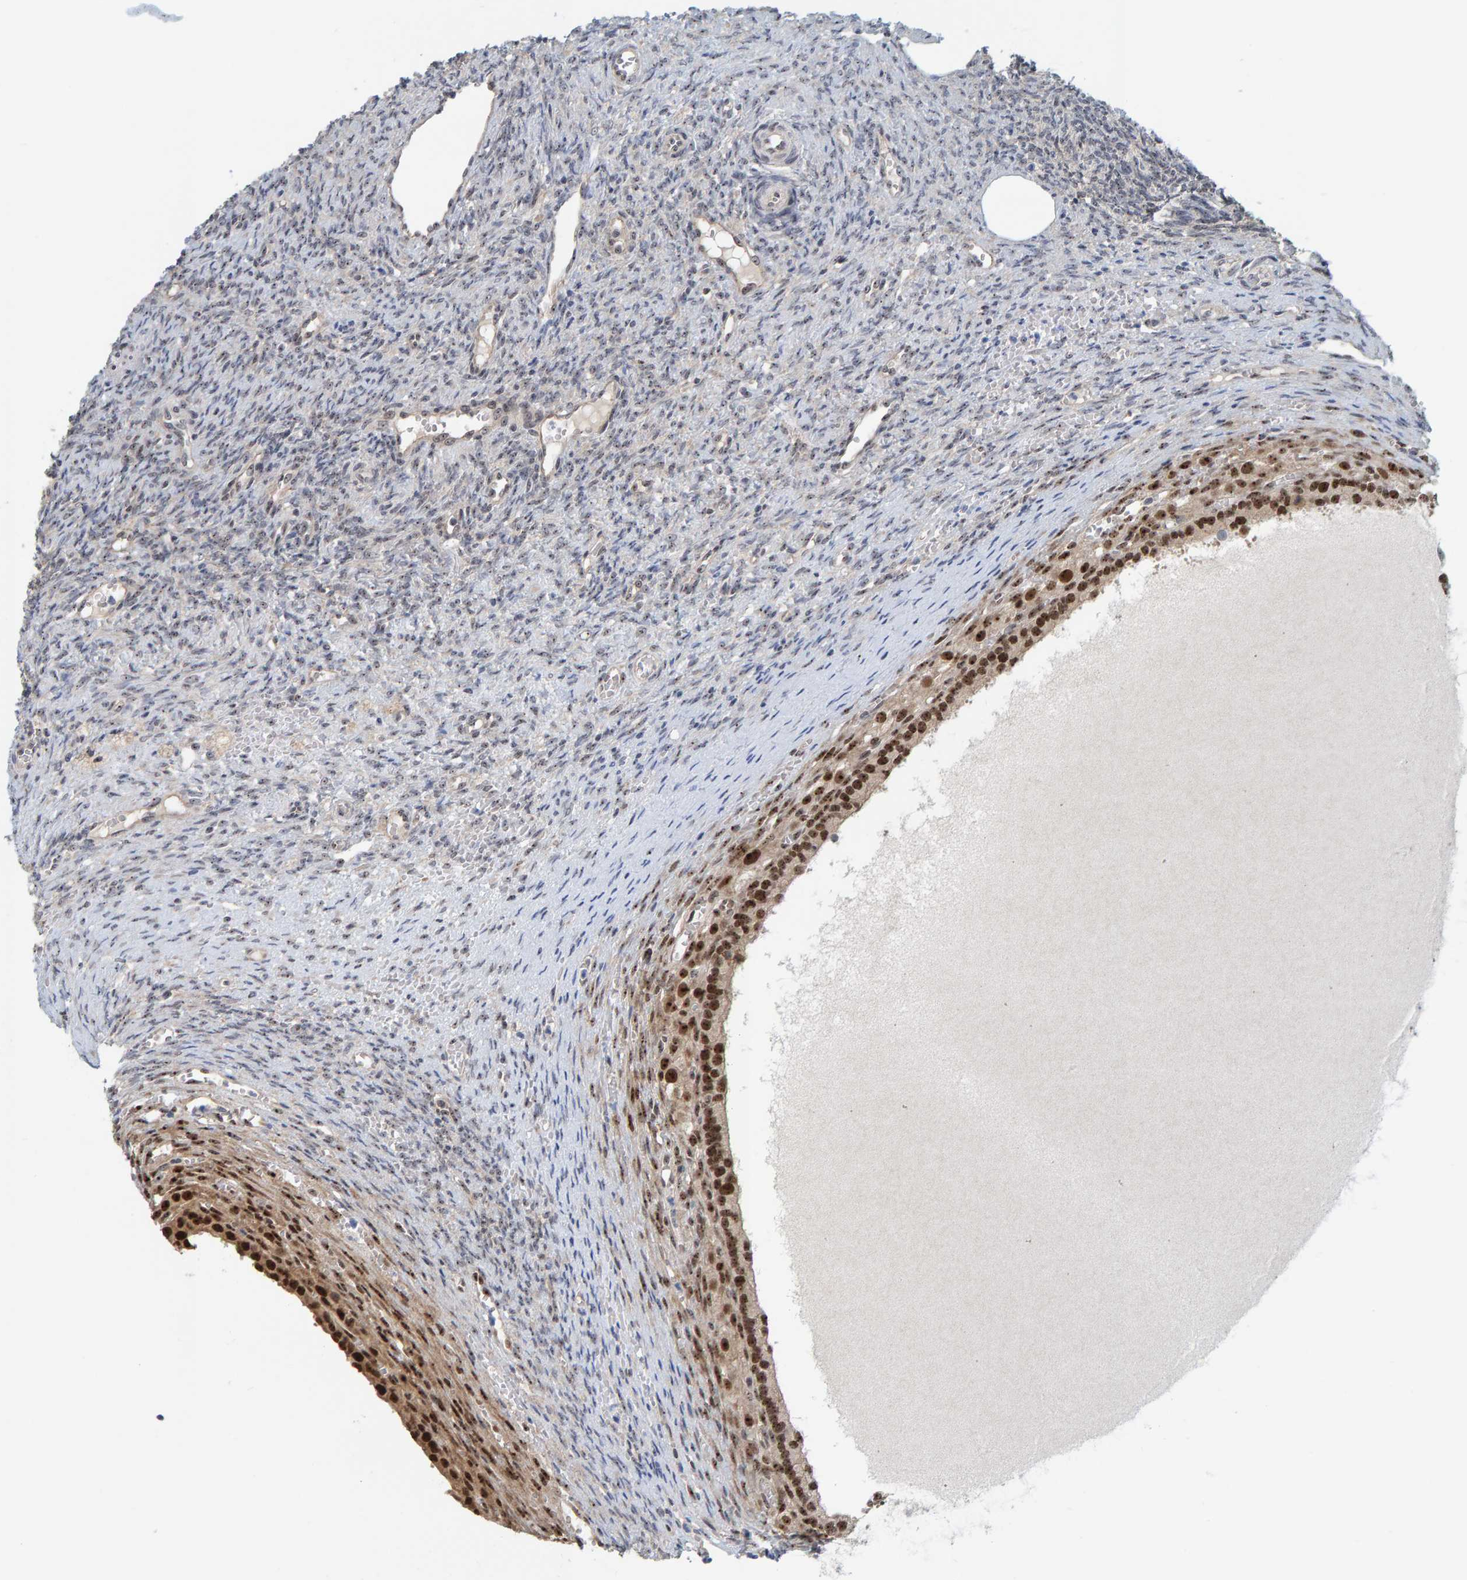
{"staining": {"intensity": "strong", "quantity": ">75%", "location": "nuclear"}, "tissue": "ovary", "cell_type": "Follicle cells", "image_type": "normal", "snomed": [{"axis": "morphology", "description": "Normal tissue, NOS"}, {"axis": "topography", "description": "Ovary"}], "caption": "The image reveals staining of normal ovary, revealing strong nuclear protein expression (brown color) within follicle cells.", "gene": "POLR1E", "patient": {"sex": "female", "age": 41}}